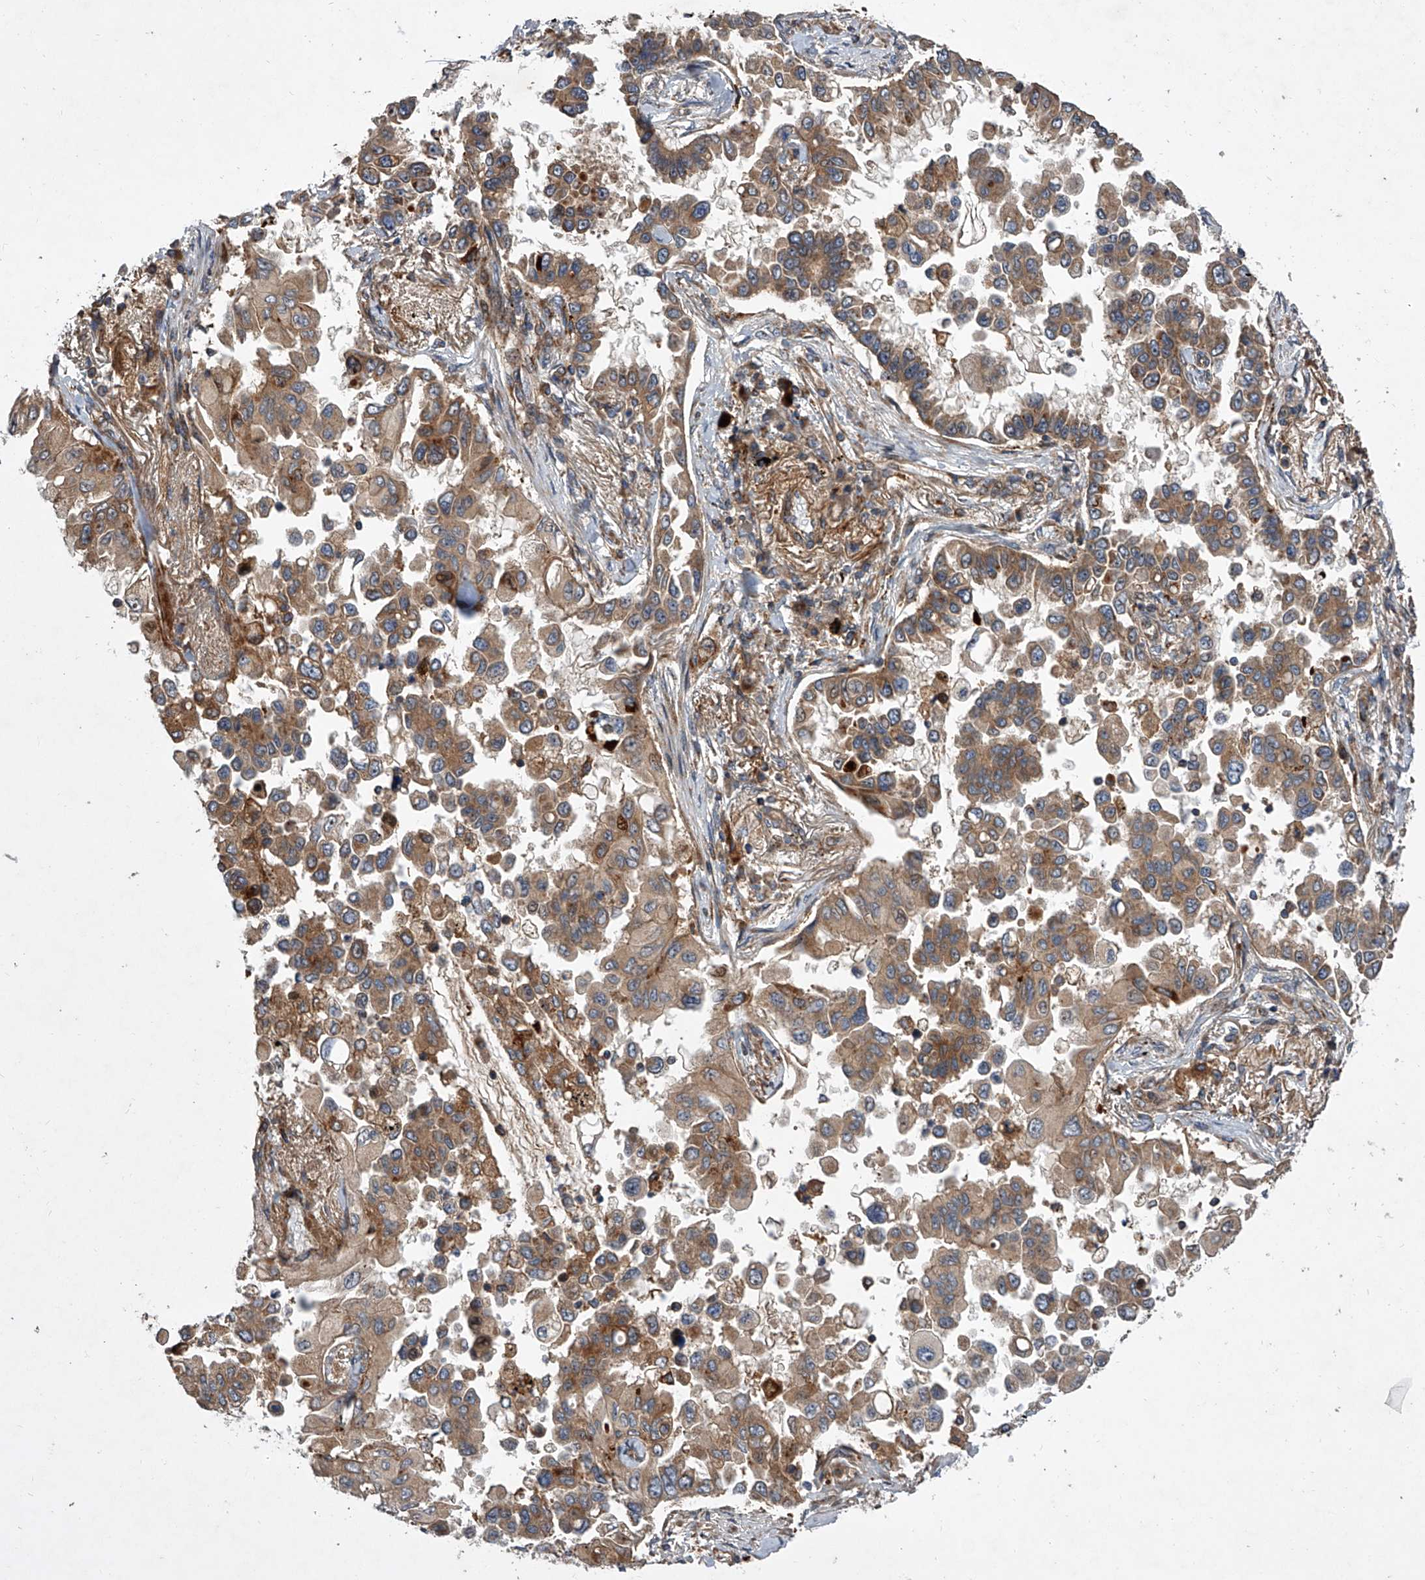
{"staining": {"intensity": "moderate", "quantity": ">75%", "location": "cytoplasmic/membranous"}, "tissue": "lung cancer", "cell_type": "Tumor cells", "image_type": "cancer", "snomed": [{"axis": "morphology", "description": "Adenocarcinoma, NOS"}, {"axis": "topography", "description": "Lung"}], "caption": "Lung cancer (adenocarcinoma) stained for a protein (brown) exhibits moderate cytoplasmic/membranous positive staining in about >75% of tumor cells.", "gene": "USP47", "patient": {"sex": "female", "age": 67}}